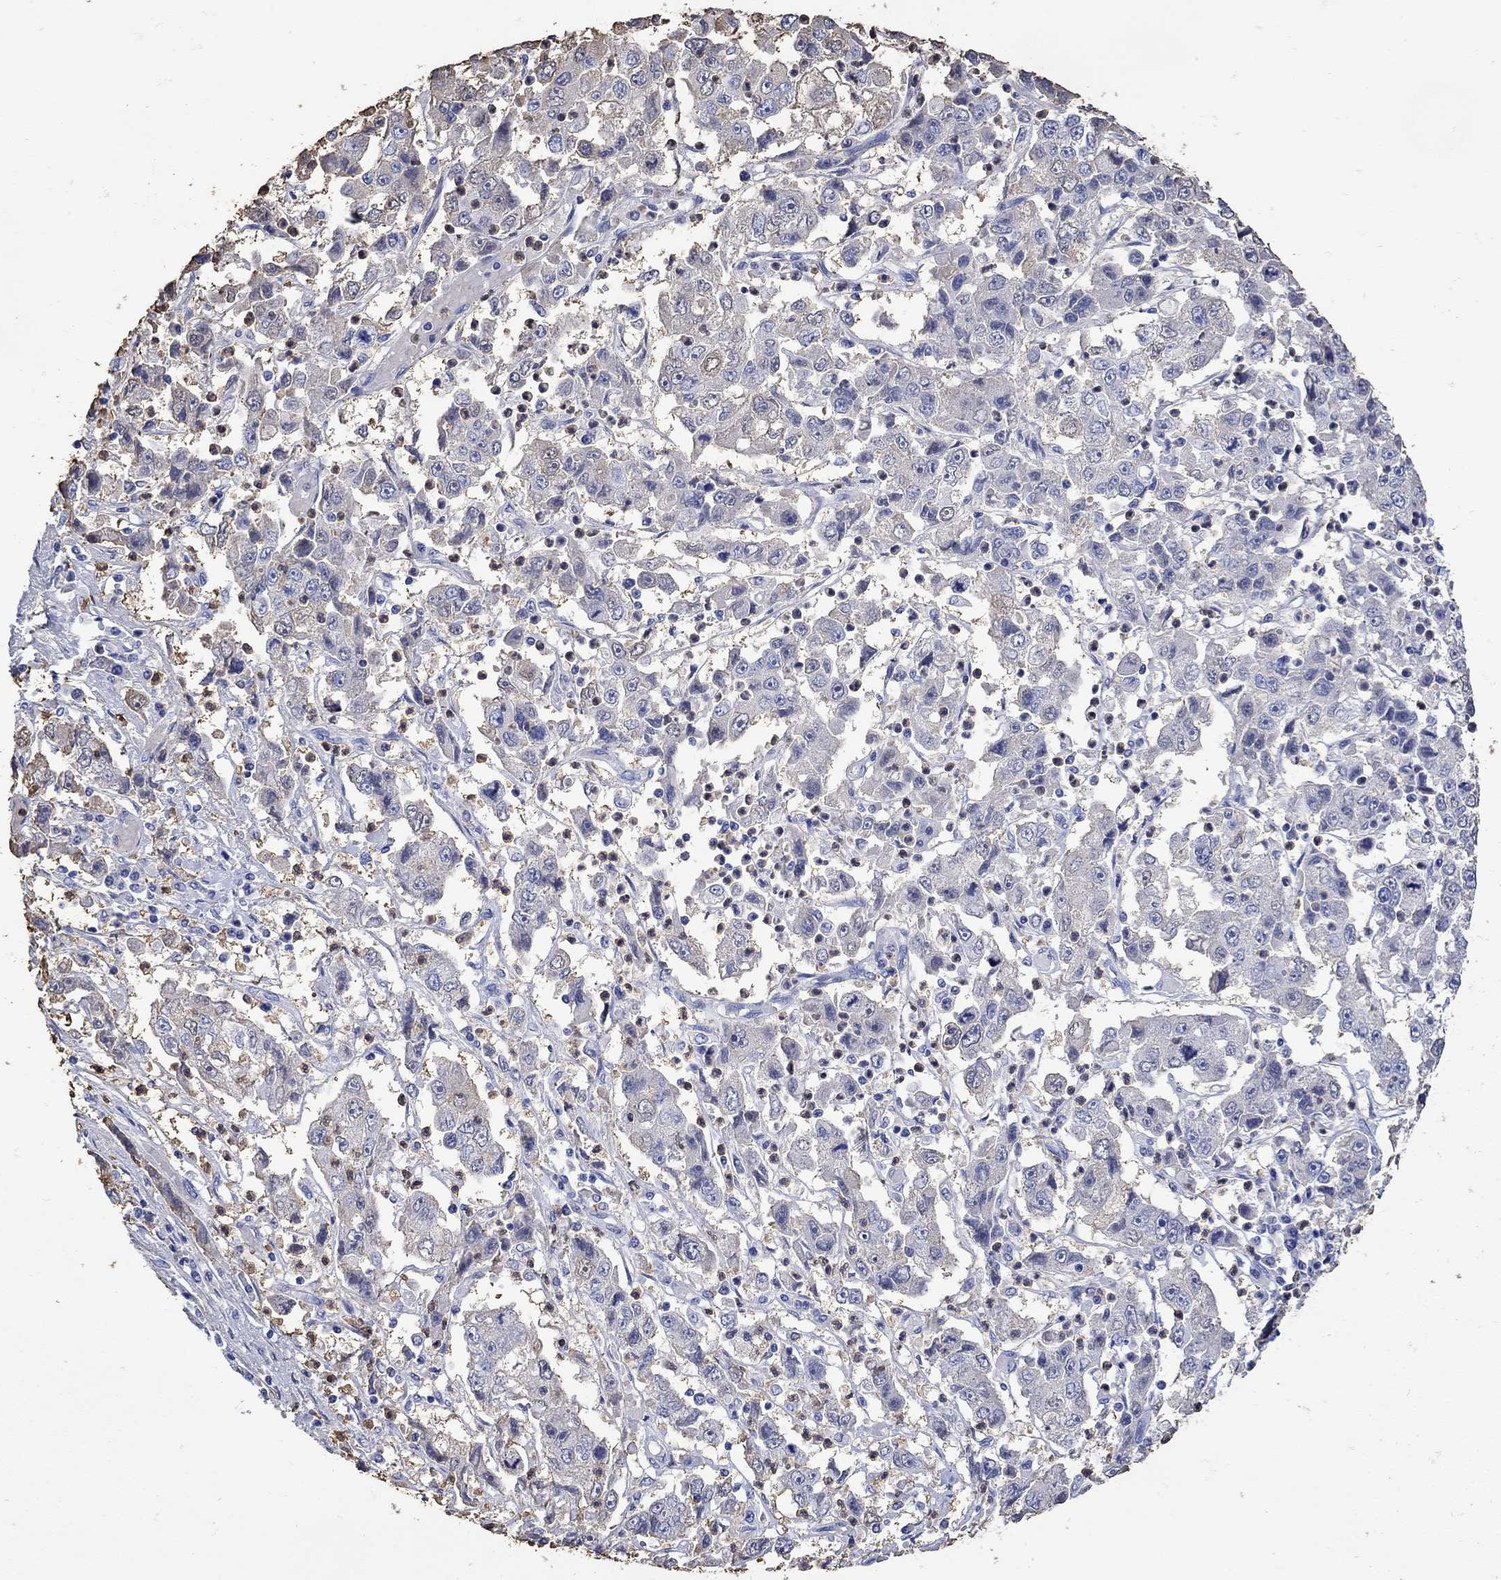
{"staining": {"intensity": "negative", "quantity": "none", "location": "none"}, "tissue": "cervical cancer", "cell_type": "Tumor cells", "image_type": "cancer", "snomed": [{"axis": "morphology", "description": "Squamous cell carcinoma, NOS"}, {"axis": "topography", "description": "Cervix"}], "caption": "Cervical cancer (squamous cell carcinoma) stained for a protein using immunohistochemistry shows no positivity tumor cells.", "gene": "LINGO3", "patient": {"sex": "female", "age": 36}}